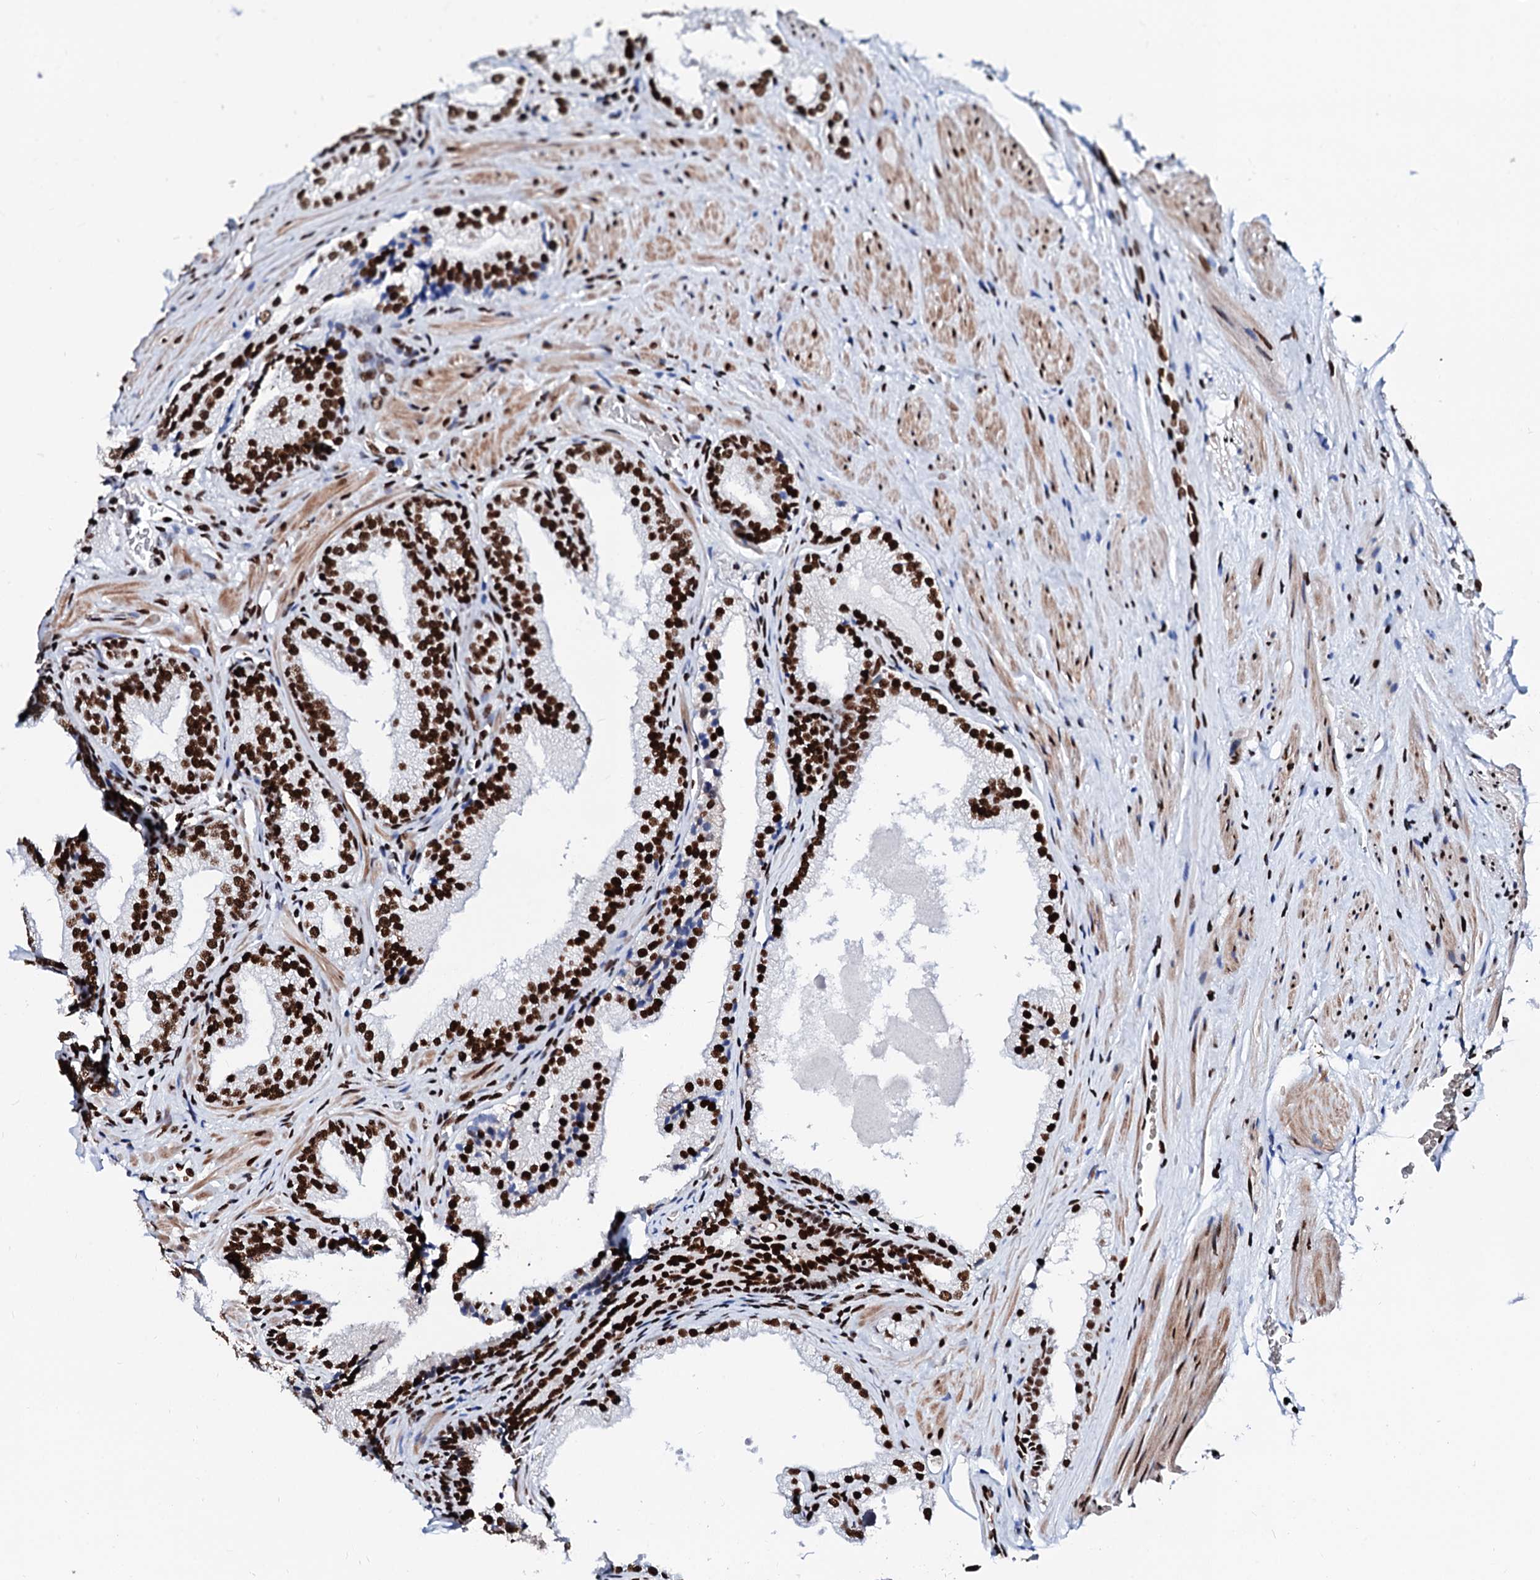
{"staining": {"intensity": "strong", "quantity": ">75%", "location": "nuclear"}, "tissue": "prostate", "cell_type": "Glandular cells", "image_type": "normal", "snomed": [{"axis": "morphology", "description": "Normal tissue, NOS"}, {"axis": "topography", "description": "Prostate"}], "caption": "This image shows benign prostate stained with immunohistochemistry to label a protein in brown. The nuclear of glandular cells show strong positivity for the protein. Nuclei are counter-stained blue.", "gene": "RALY", "patient": {"sex": "male", "age": 76}}